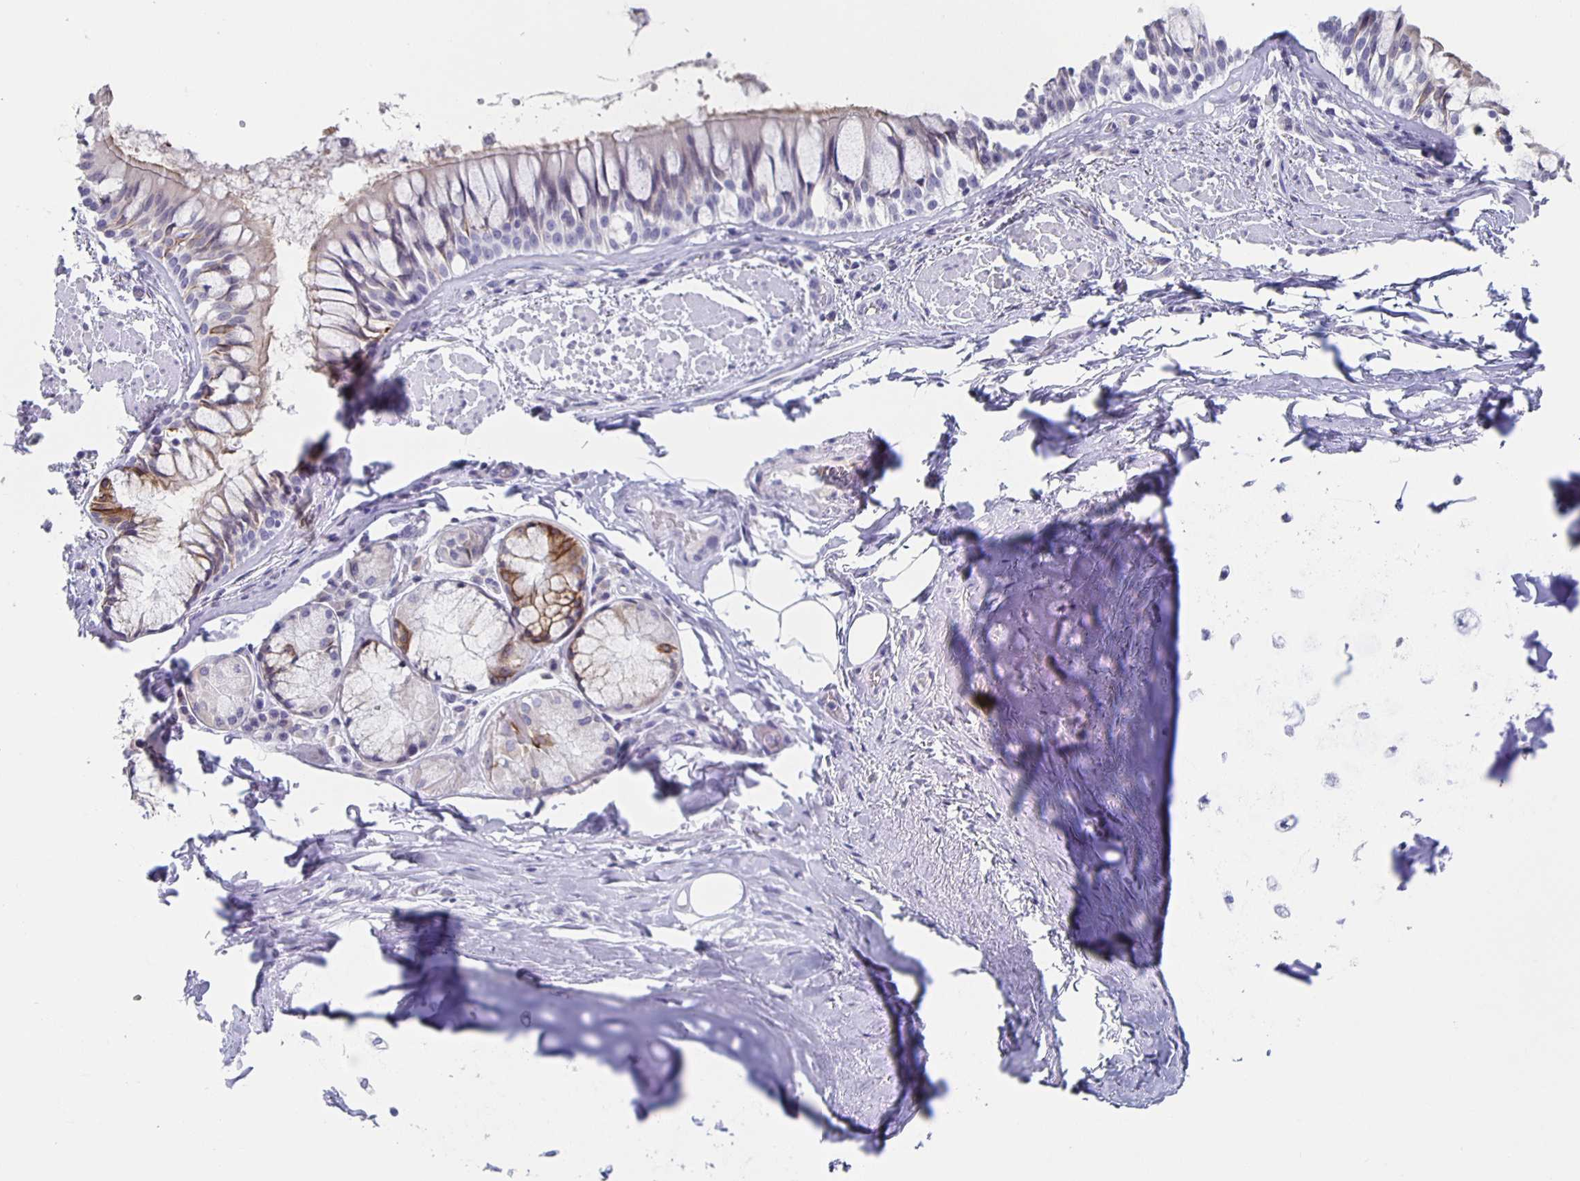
{"staining": {"intensity": "negative", "quantity": "none", "location": "none"}, "tissue": "adipose tissue", "cell_type": "Adipocytes", "image_type": "normal", "snomed": [{"axis": "morphology", "description": "Normal tissue, NOS"}, {"axis": "topography", "description": "Cartilage tissue"}, {"axis": "topography", "description": "Bronchus"}], "caption": "Immunohistochemical staining of benign human adipose tissue displays no significant positivity in adipocytes.", "gene": "CCDC17", "patient": {"sex": "male", "age": 64}}